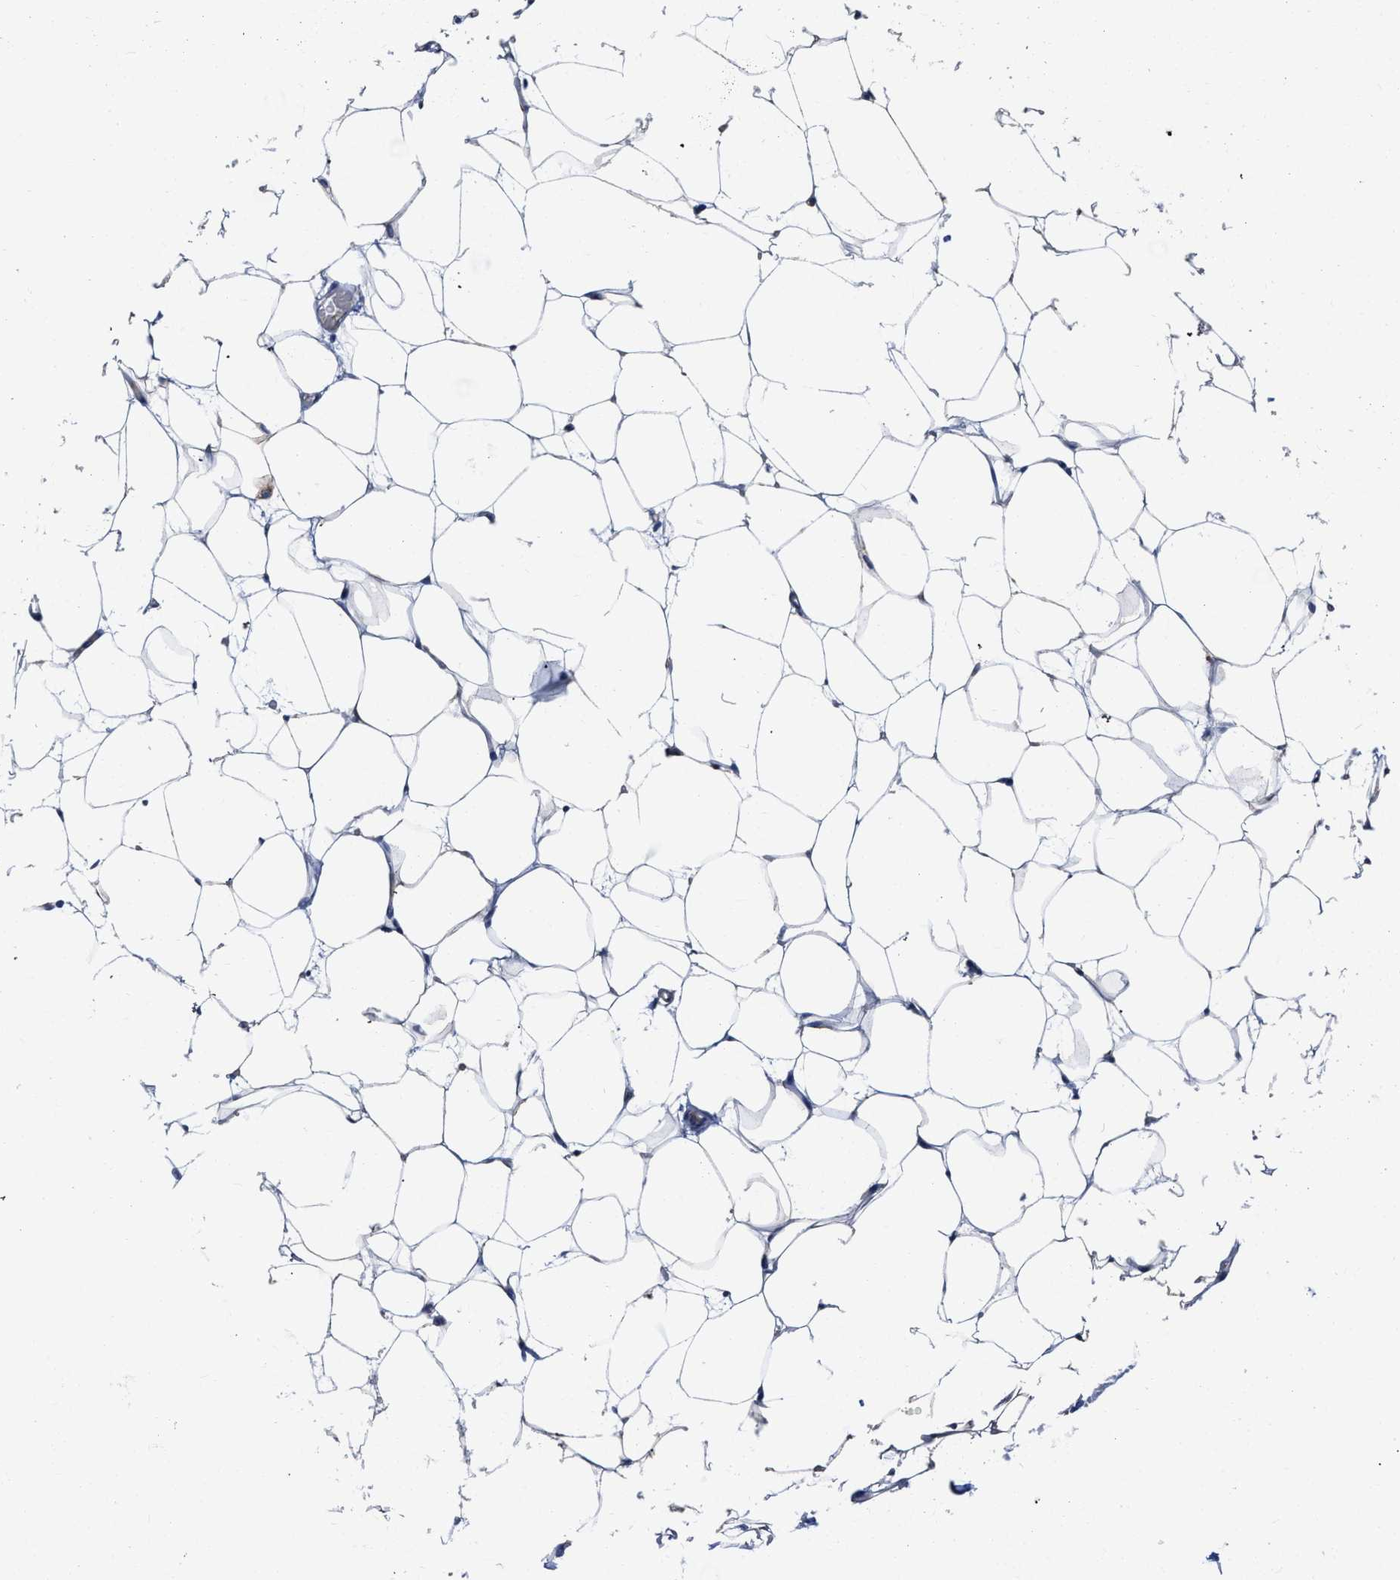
{"staining": {"intensity": "negative", "quantity": "none", "location": "none"}, "tissue": "adipose tissue", "cell_type": "Adipocytes", "image_type": "normal", "snomed": [{"axis": "morphology", "description": "Normal tissue, NOS"}, {"axis": "topography", "description": "Breast"}, {"axis": "topography", "description": "Soft tissue"}], "caption": "The immunohistochemistry image has no significant expression in adipocytes of adipose tissue.", "gene": "KCNMB3", "patient": {"sex": "female", "age": 75}}